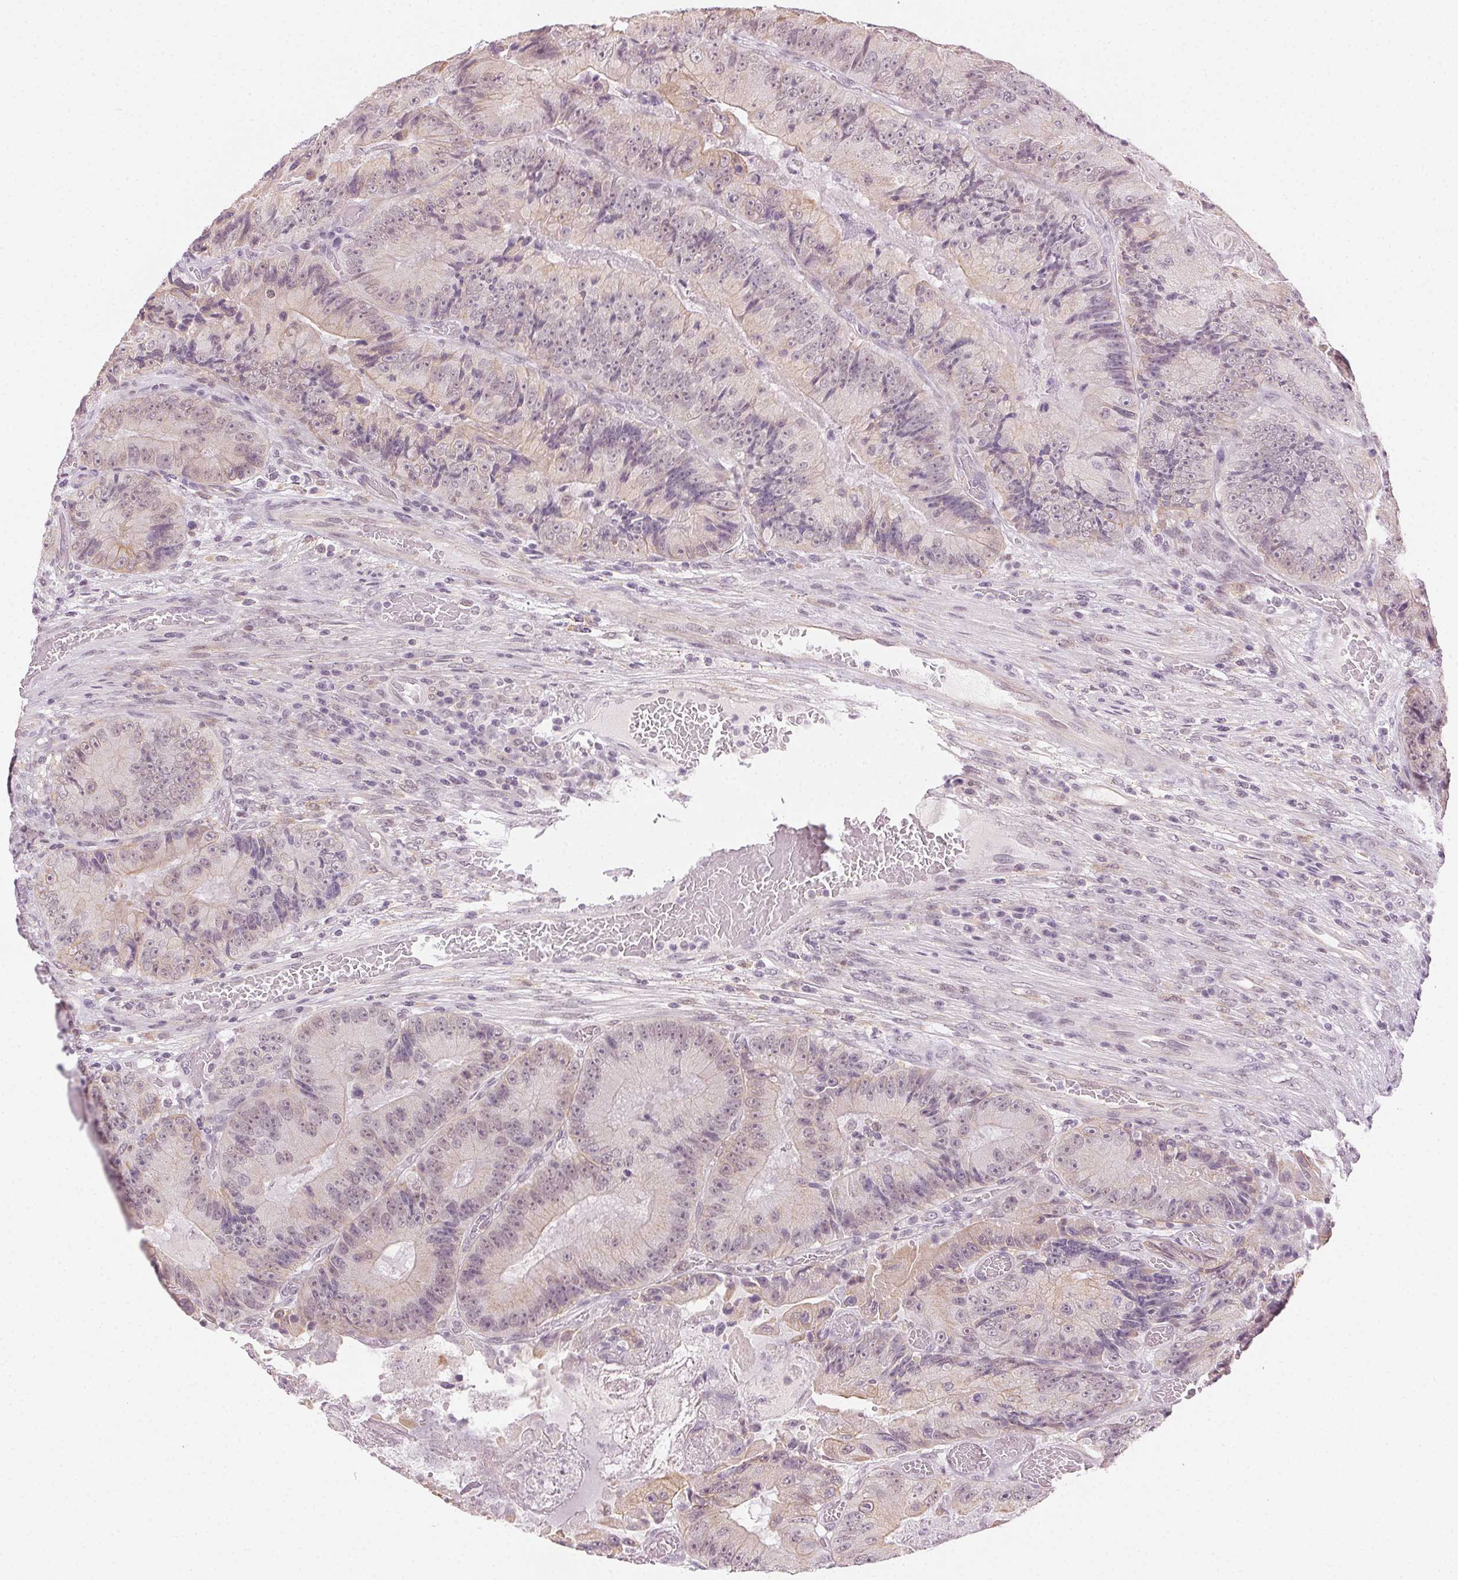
{"staining": {"intensity": "weak", "quantity": "25%-75%", "location": "cytoplasmic/membranous"}, "tissue": "colorectal cancer", "cell_type": "Tumor cells", "image_type": "cancer", "snomed": [{"axis": "morphology", "description": "Adenocarcinoma, NOS"}, {"axis": "topography", "description": "Colon"}], "caption": "Immunohistochemistry of colorectal cancer (adenocarcinoma) exhibits low levels of weak cytoplasmic/membranous expression in about 25%-75% of tumor cells. (DAB IHC with brightfield microscopy, high magnification).", "gene": "AIF1L", "patient": {"sex": "female", "age": 86}}